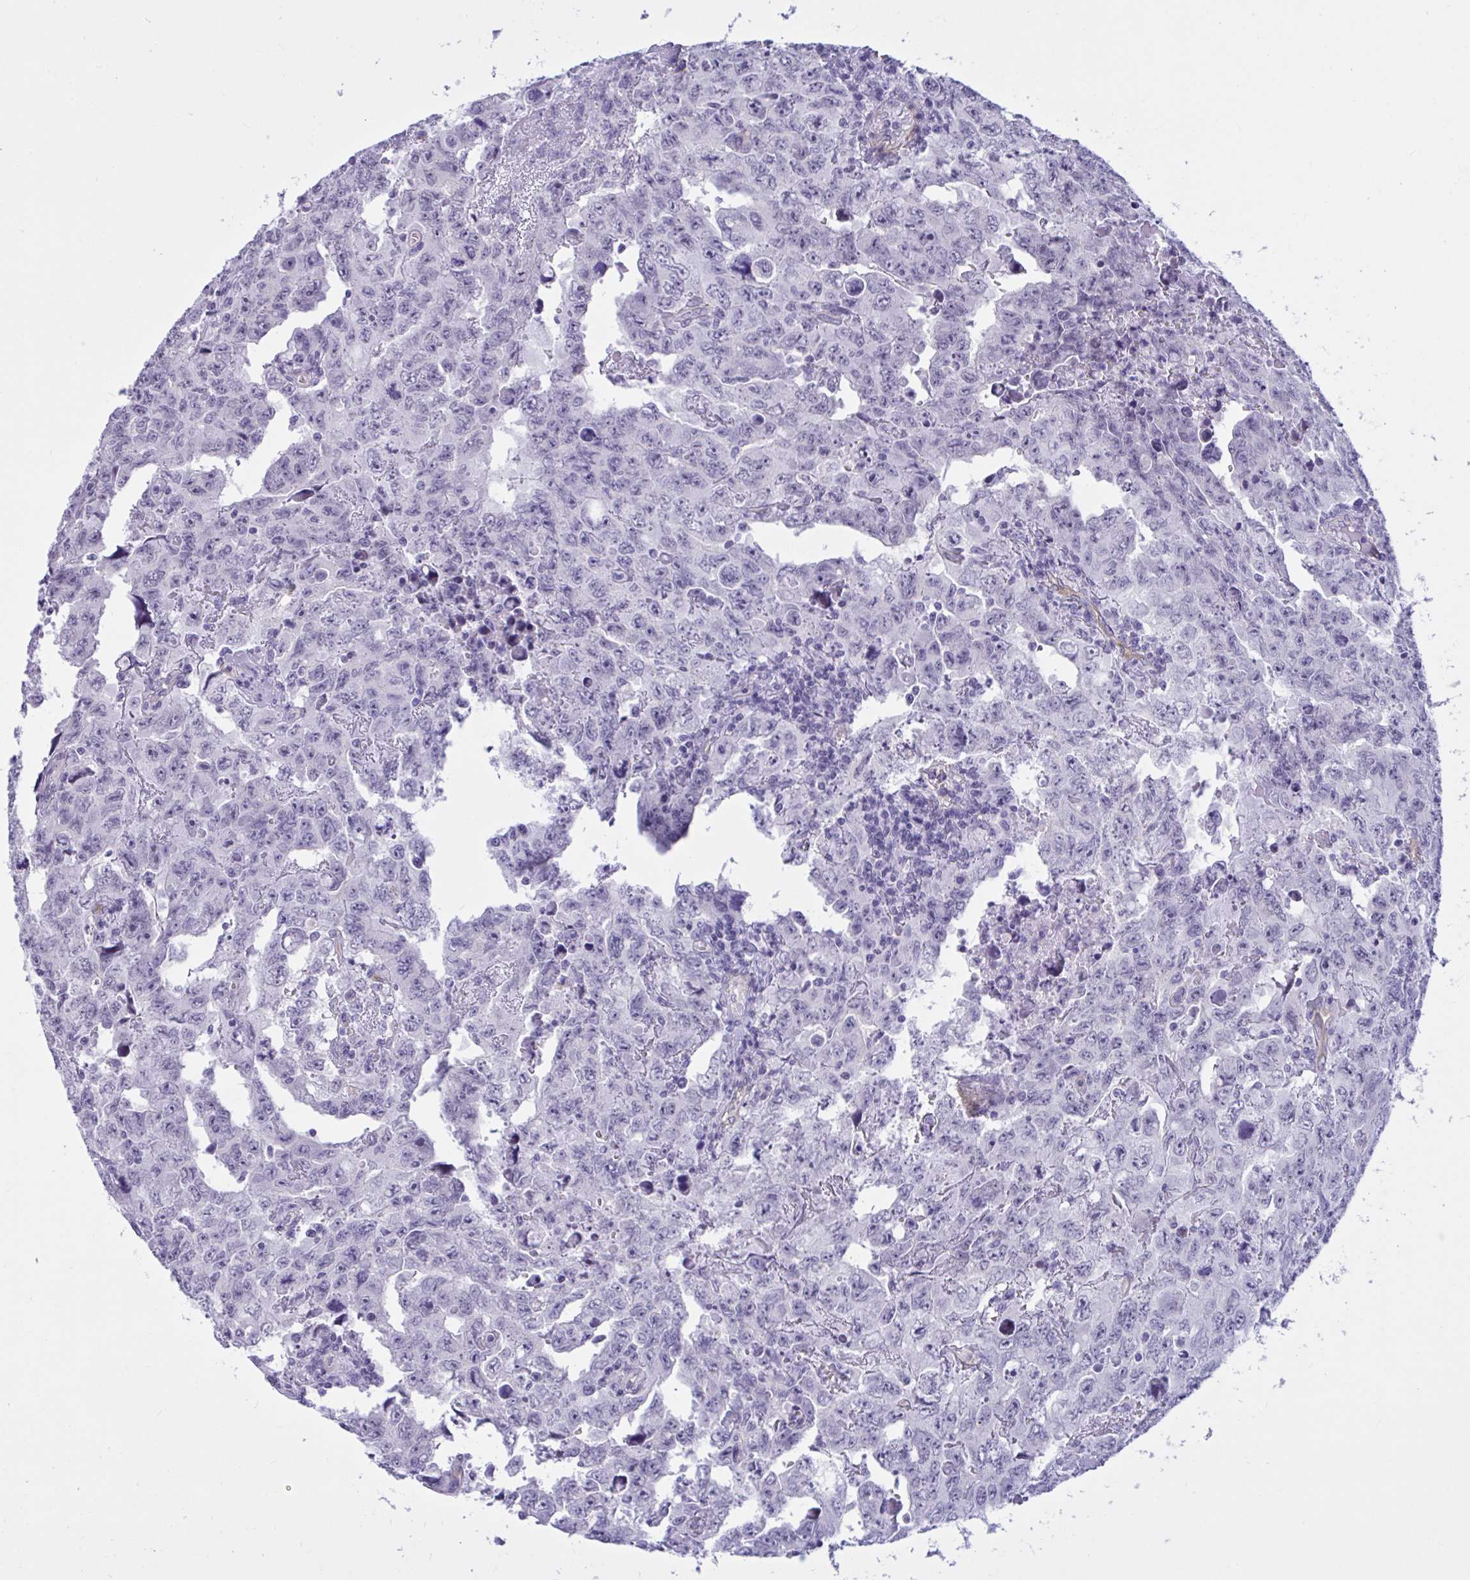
{"staining": {"intensity": "negative", "quantity": "none", "location": "none"}, "tissue": "testis cancer", "cell_type": "Tumor cells", "image_type": "cancer", "snomed": [{"axis": "morphology", "description": "Carcinoma, Embryonal, NOS"}, {"axis": "topography", "description": "Testis"}], "caption": "IHC of embryonal carcinoma (testis) reveals no positivity in tumor cells. The staining is performed using DAB (3,3'-diaminobenzidine) brown chromogen with nuclei counter-stained in using hematoxylin.", "gene": "EML1", "patient": {"sex": "male", "age": 24}}